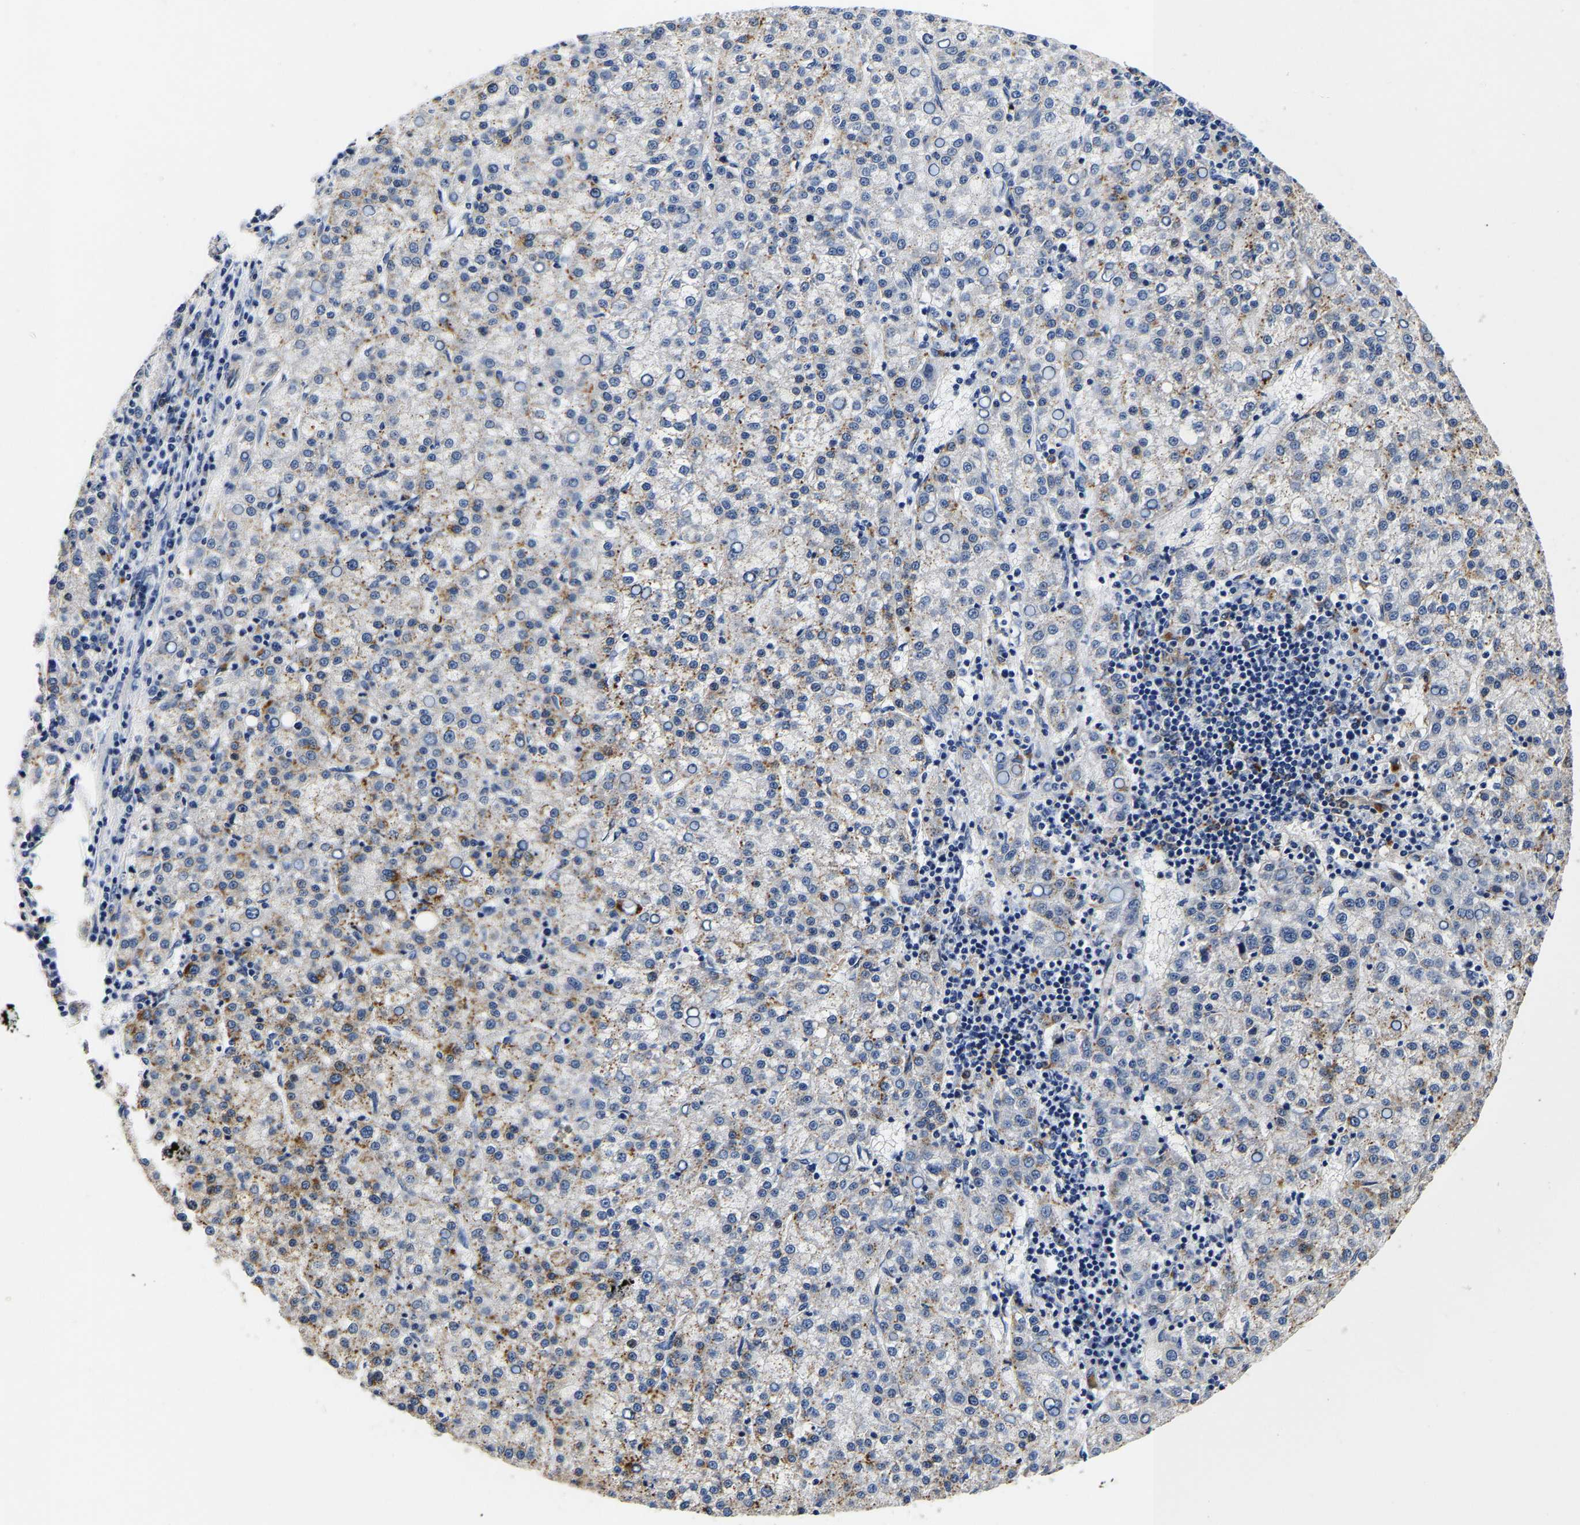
{"staining": {"intensity": "negative", "quantity": "none", "location": "none"}, "tissue": "liver cancer", "cell_type": "Tumor cells", "image_type": "cancer", "snomed": [{"axis": "morphology", "description": "Carcinoma, Hepatocellular, NOS"}, {"axis": "topography", "description": "Liver"}], "caption": "Liver cancer was stained to show a protein in brown. There is no significant expression in tumor cells.", "gene": "GRN", "patient": {"sex": "female", "age": 58}}